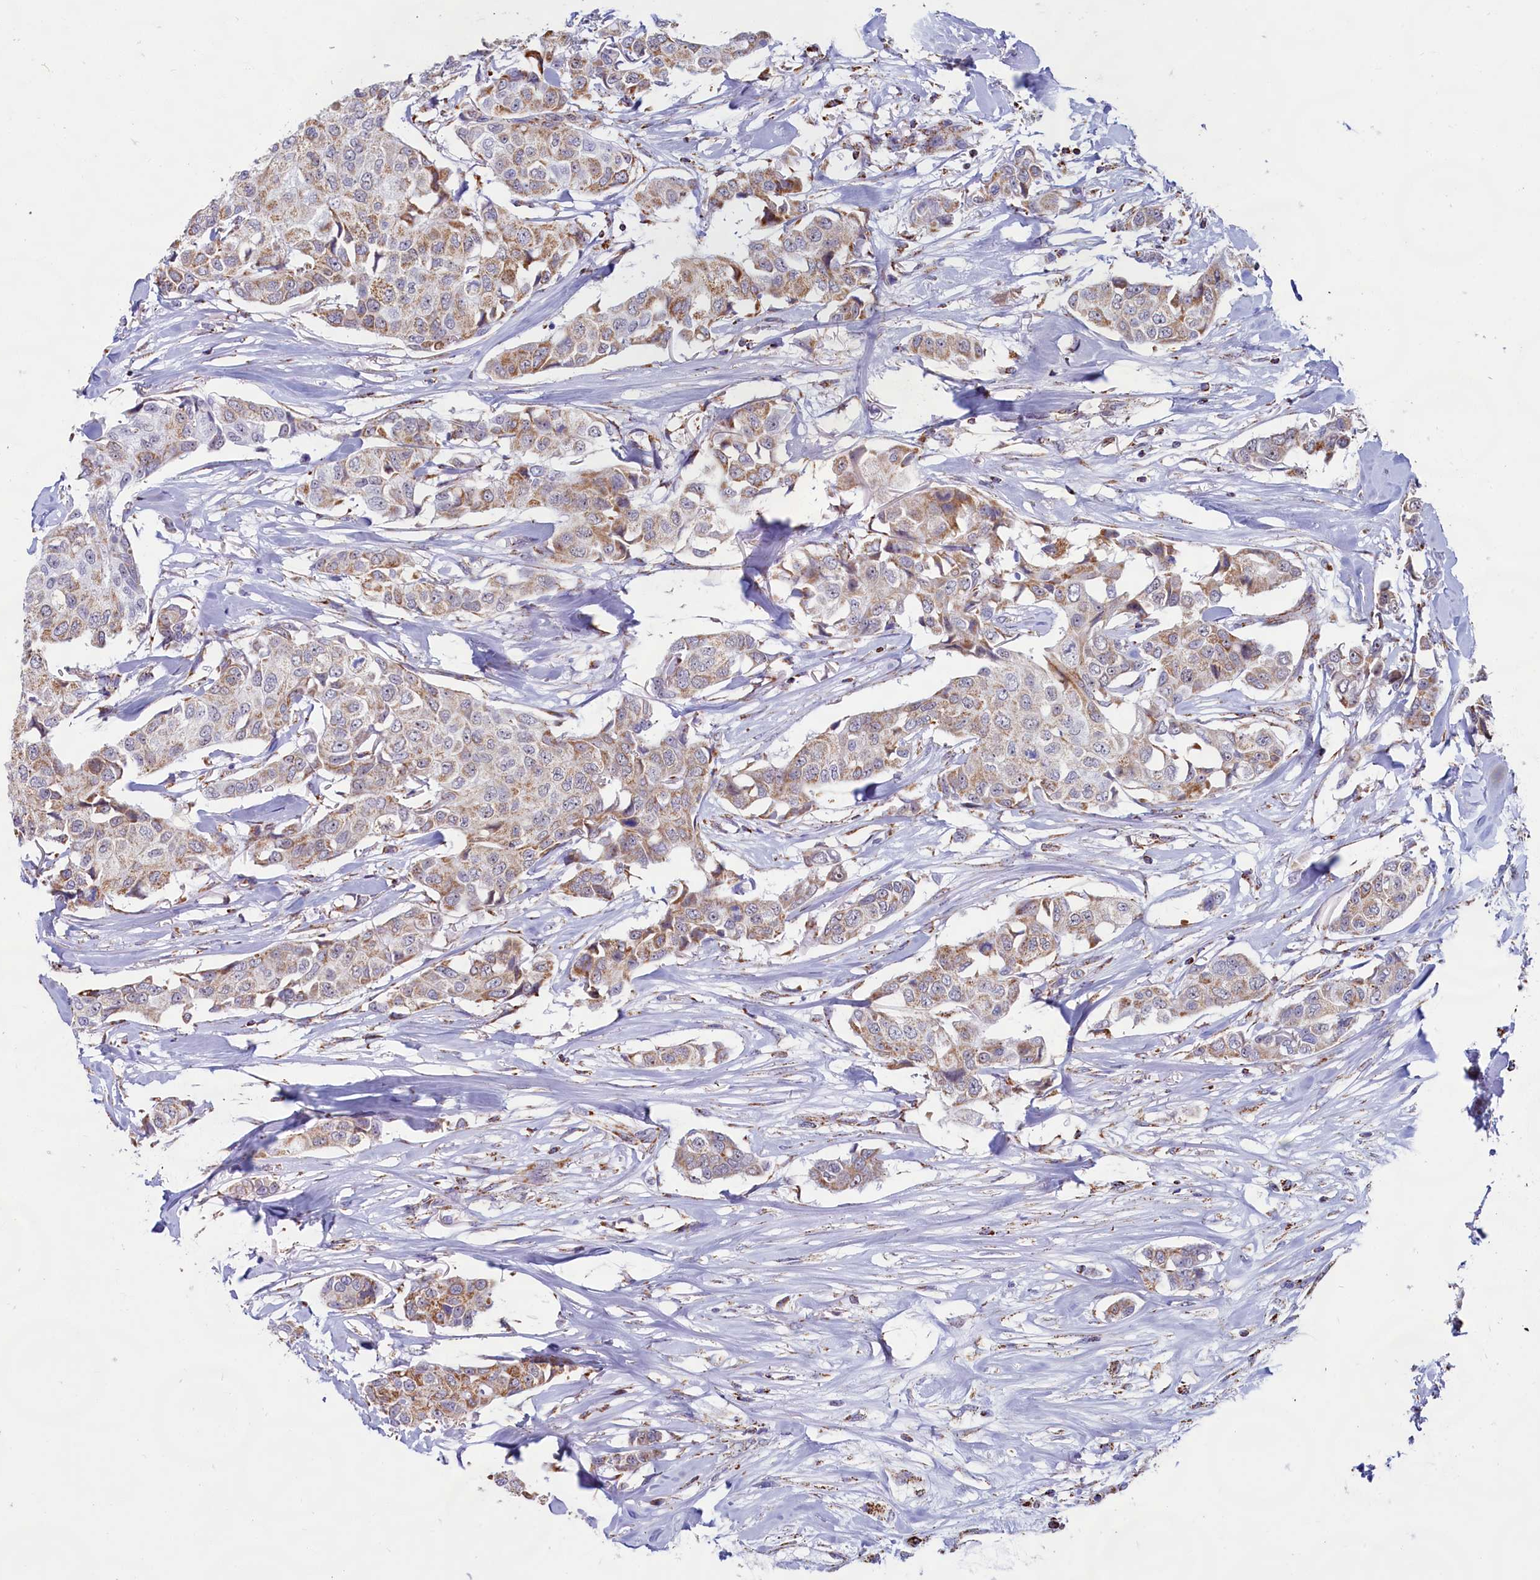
{"staining": {"intensity": "weak", "quantity": "25%-75%", "location": "cytoplasmic/membranous"}, "tissue": "breast cancer", "cell_type": "Tumor cells", "image_type": "cancer", "snomed": [{"axis": "morphology", "description": "Duct carcinoma"}, {"axis": "topography", "description": "Breast"}], "caption": "A micrograph of human infiltrating ductal carcinoma (breast) stained for a protein demonstrates weak cytoplasmic/membranous brown staining in tumor cells.", "gene": "C1D", "patient": {"sex": "female", "age": 80}}